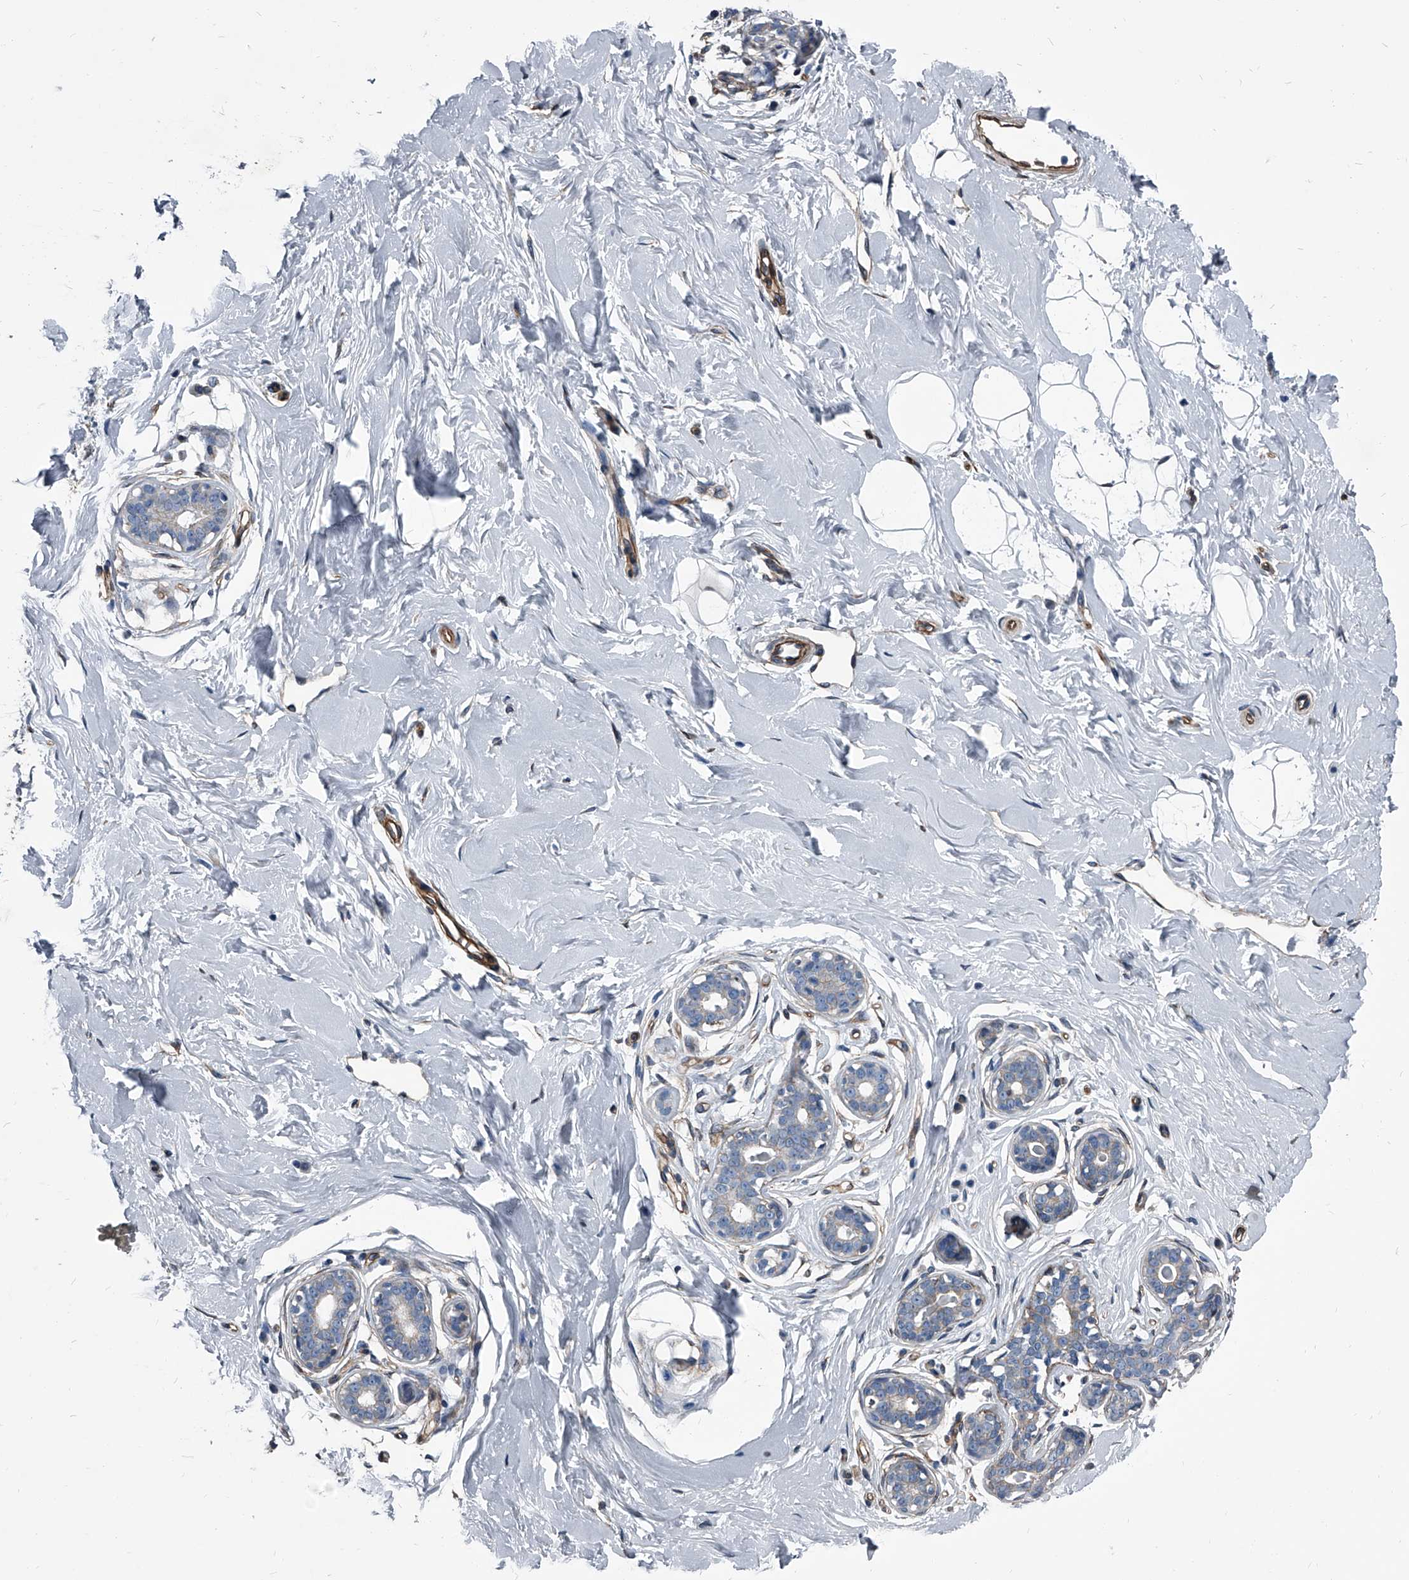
{"staining": {"intensity": "negative", "quantity": "none", "location": "none"}, "tissue": "breast", "cell_type": "Adipocytes", "image_type": "normal", "snomed": [{"axis": "morphology", "description": "Normal tissue, NOS"}, {"axis": "morphology", "description": "Adenoma, NOS"}, {"axis": "topography", "description": "Breast"}], "caption": "Histopathology image shows no significant protein positivity in adipocytes of unremarkable breast.", "gene": "PLEC", "patient": {"sex": "female", "age": 23}}